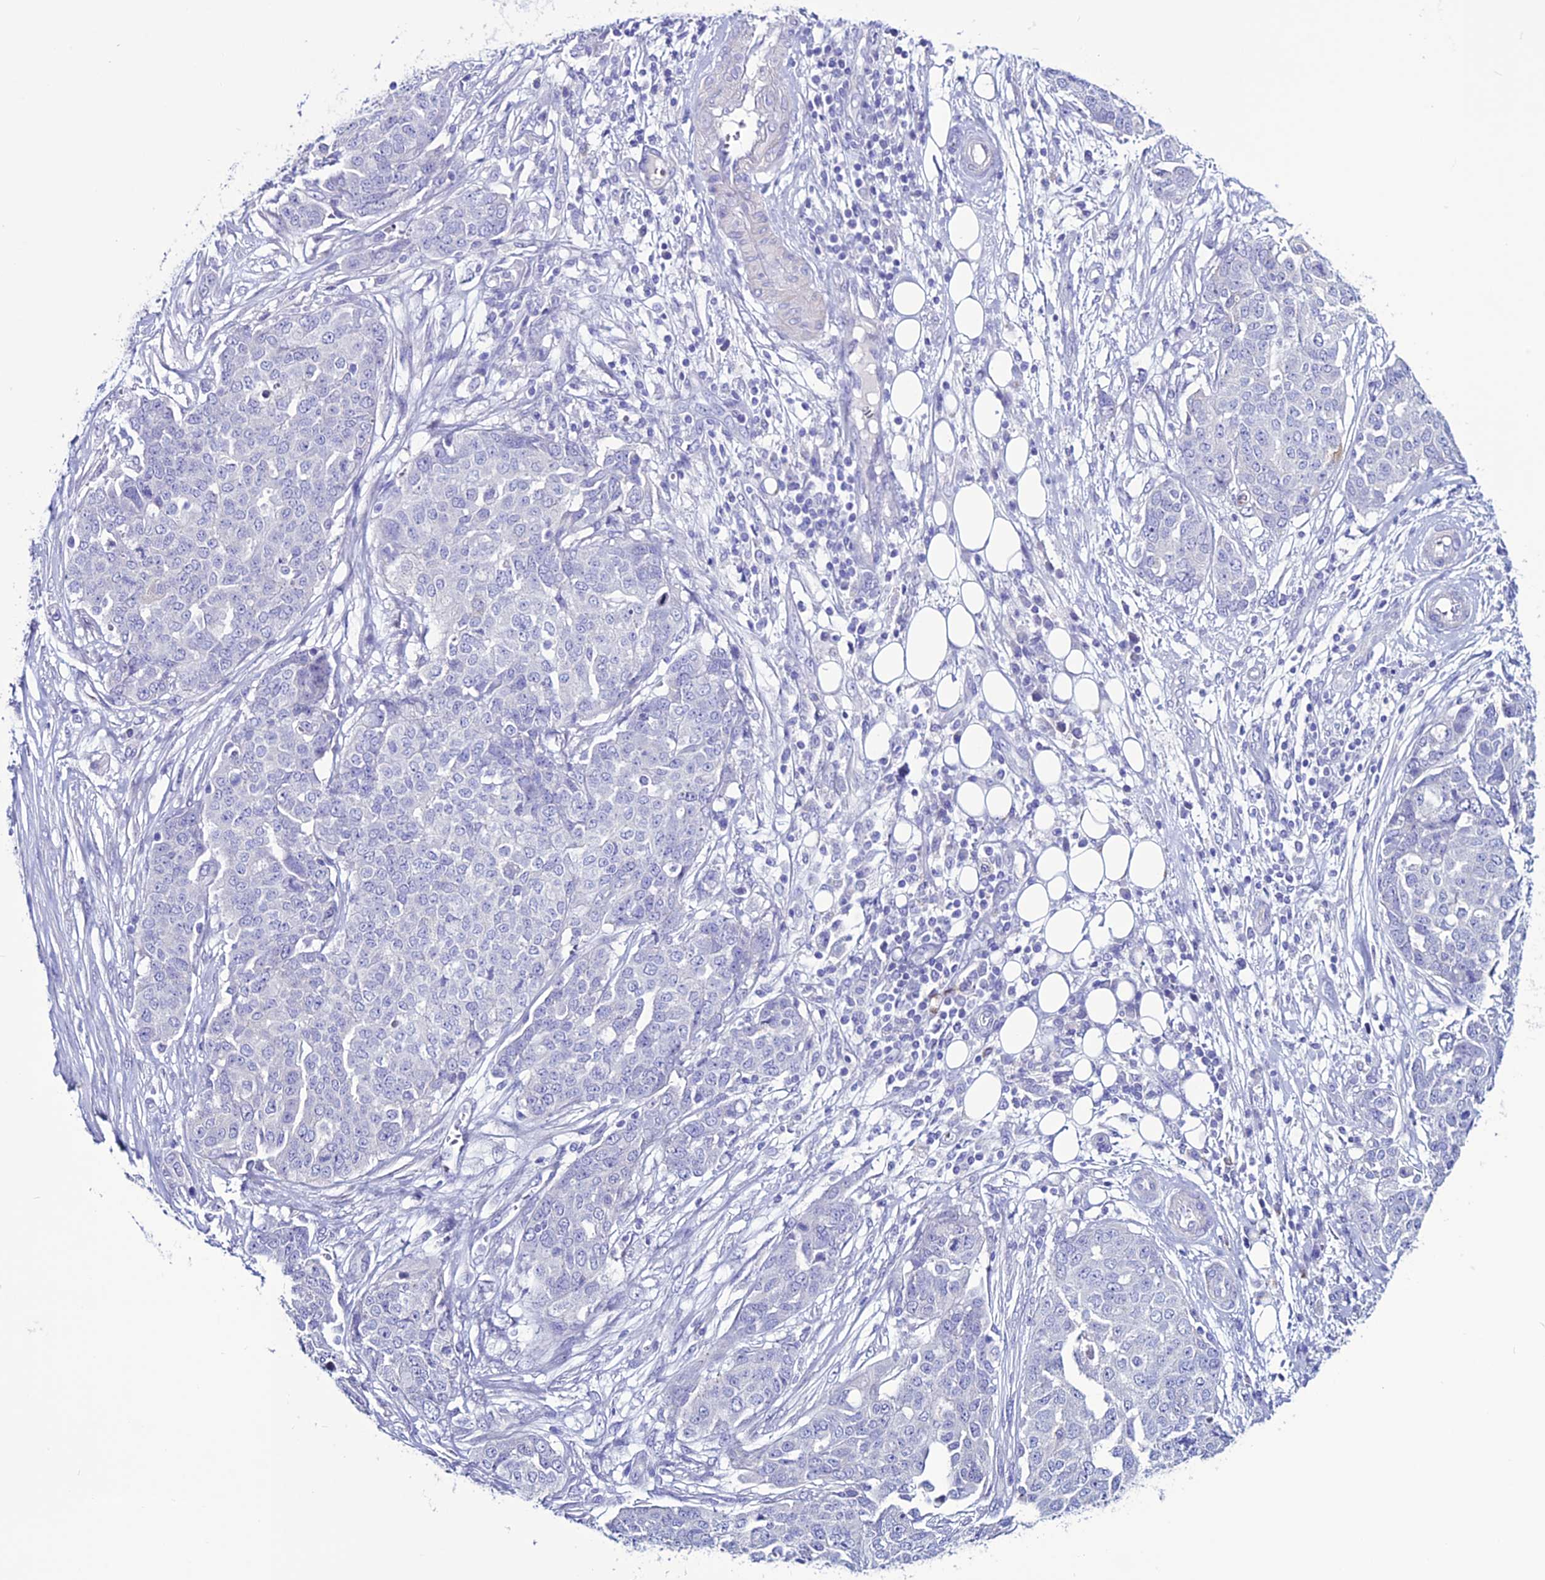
{"staining": {"intensity": "negative", "quantity": "none", "location": "none"}, "tissue": "ovarian cancer", "cell_type": "Tumor cells", "image_type": "cancer", "snomed": [{"axis": "morphology", "description": "Cystadenocarcinoma, serous, NOS"}, {"axis": "topography", "description": "Soft tissue"}, {"axis": "topography", "description": "Ovary"}], "caption": "High power microscopy histopathology image of an immunohistochemistry (IHC) photomicrograph of ovarian serous cystadenocarcinoma, revealing no significant expression in tumor cells. (Brightfield microscopy of DAB (3,3'-diaminobenzidine) immunohistochemistry at high magnification).", "gene": "CLEC2L", "patient": {"sex": "female", "age": 57}}